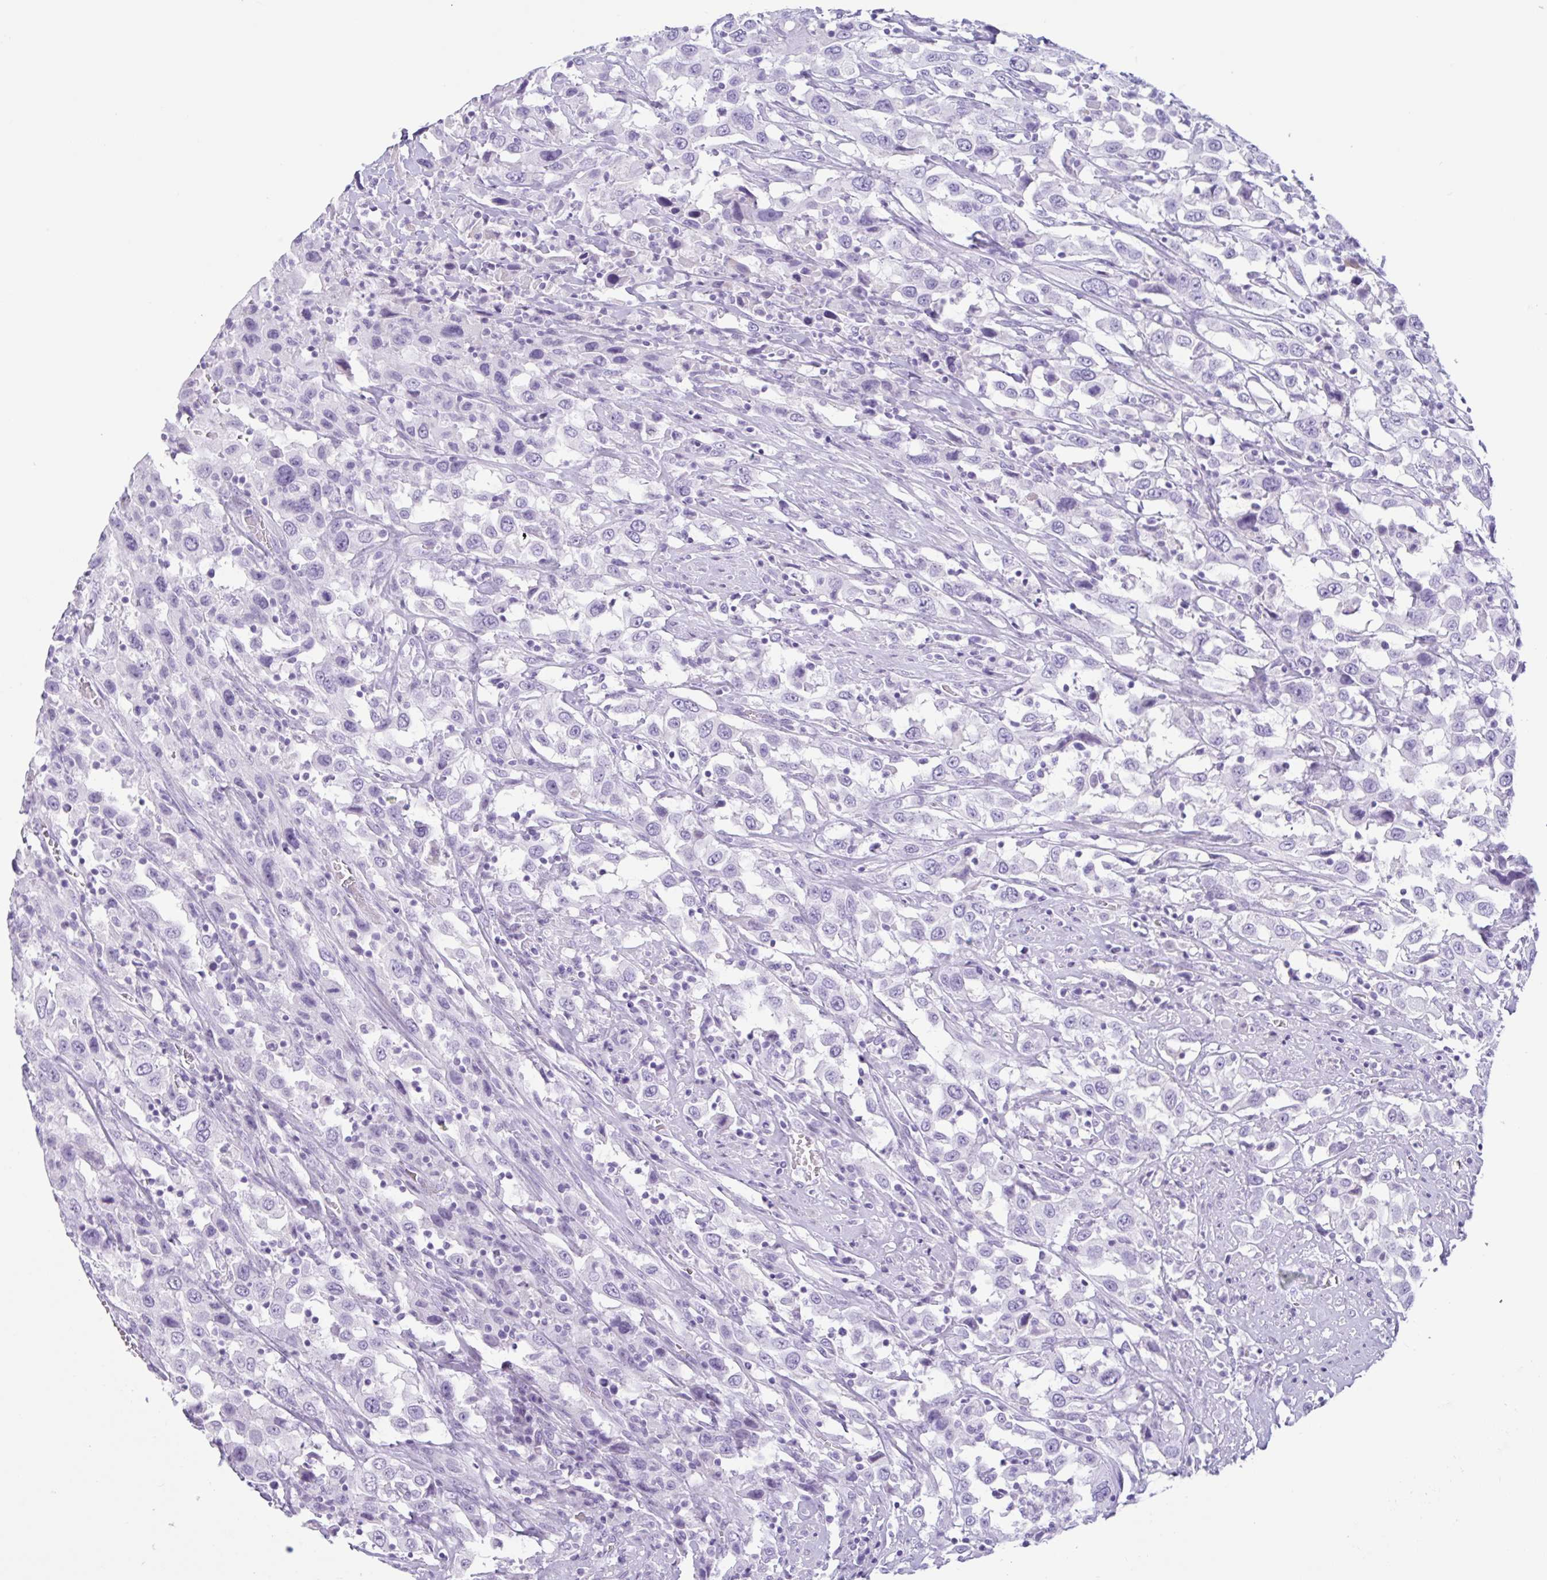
{"staining": {"intensity": "negative", "quantity": "none", "location": "none"}, "tissue": "urothelial cancer", "cell_type": "Tumor cells", "image_type": "cancer", "snomed": [{"axis": "morphology", "description": "Urothelial carcinoma, High grade"}, {"axis": "topography", "description": "Urinary bladder"}], "caption": "This is an IHC micrograph of urothelial carcinoma (high-grade). There is no positivity in tumor cells.", "gene": "CTSE", "patient": {"sex": "male", "age": 61}}